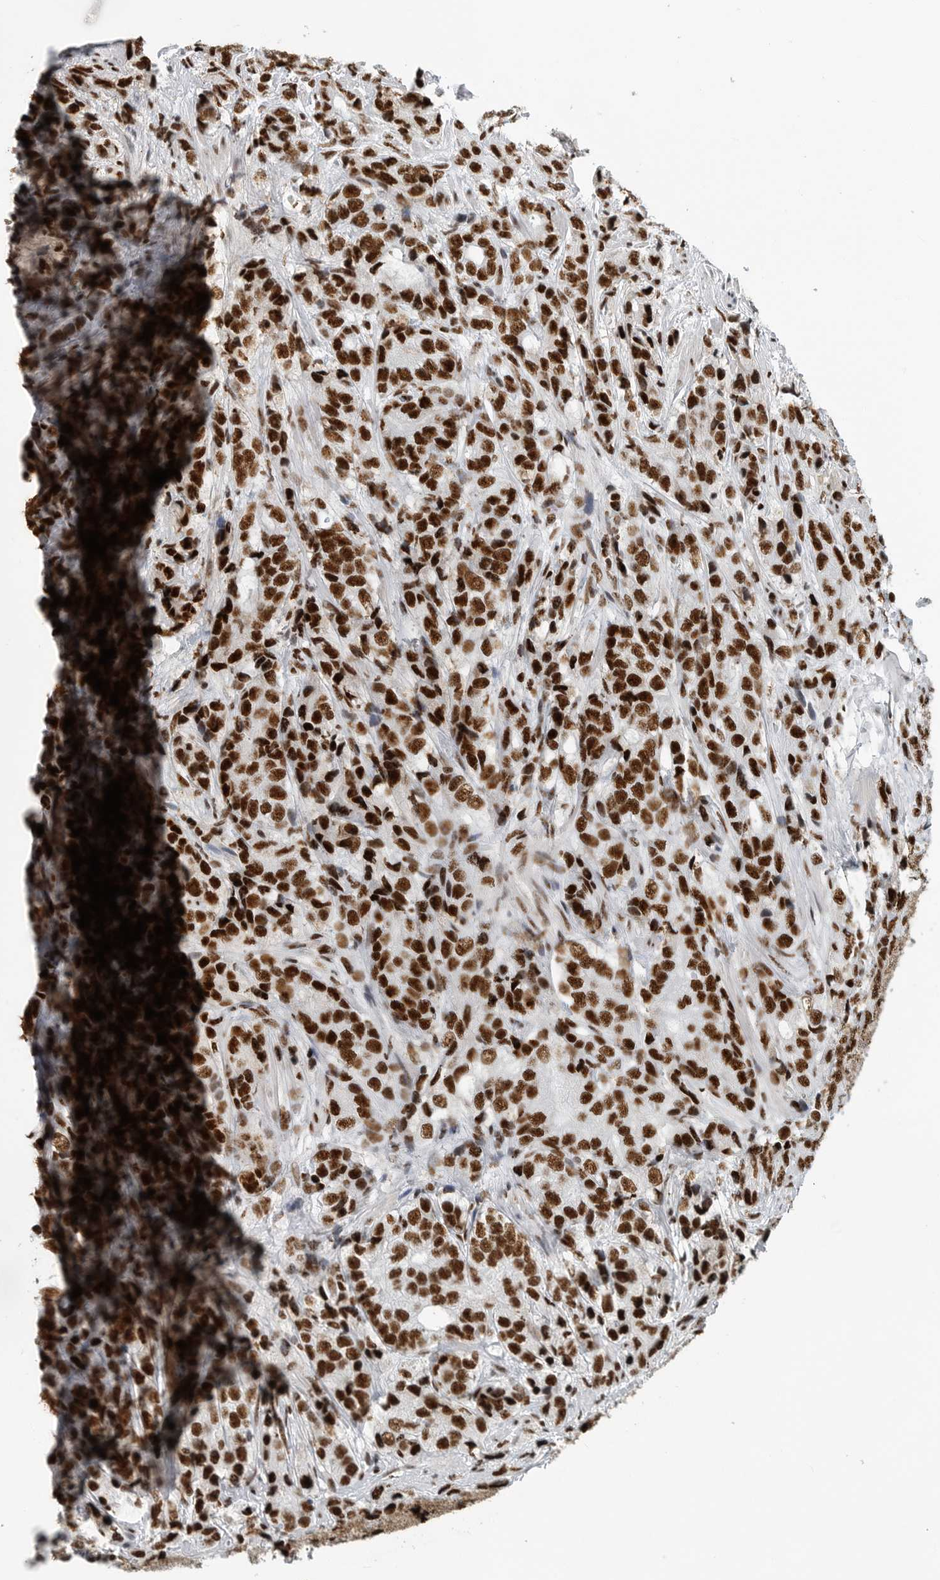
{"staining": {"intensity": "strong", "quantity": ">75%", "location": "nuclear"}, "tissue": "prostate cancer", "cell_type": "Tumor cells", "image_type": "cancer", "snomed": [{"axis": "morphology", "description": "Adenocarcinoma, High grade"}, {"axis": "topography", "description": "Prostate"}], "caption": "Brown immunohistochemical staining in prostate cancer demonstrates strong nuclear staining in about >75% of tumor cells. Nuclei are stained in blue.", "gene": "BCLAF1", "patient": {"sex": "male", "age": 57}}